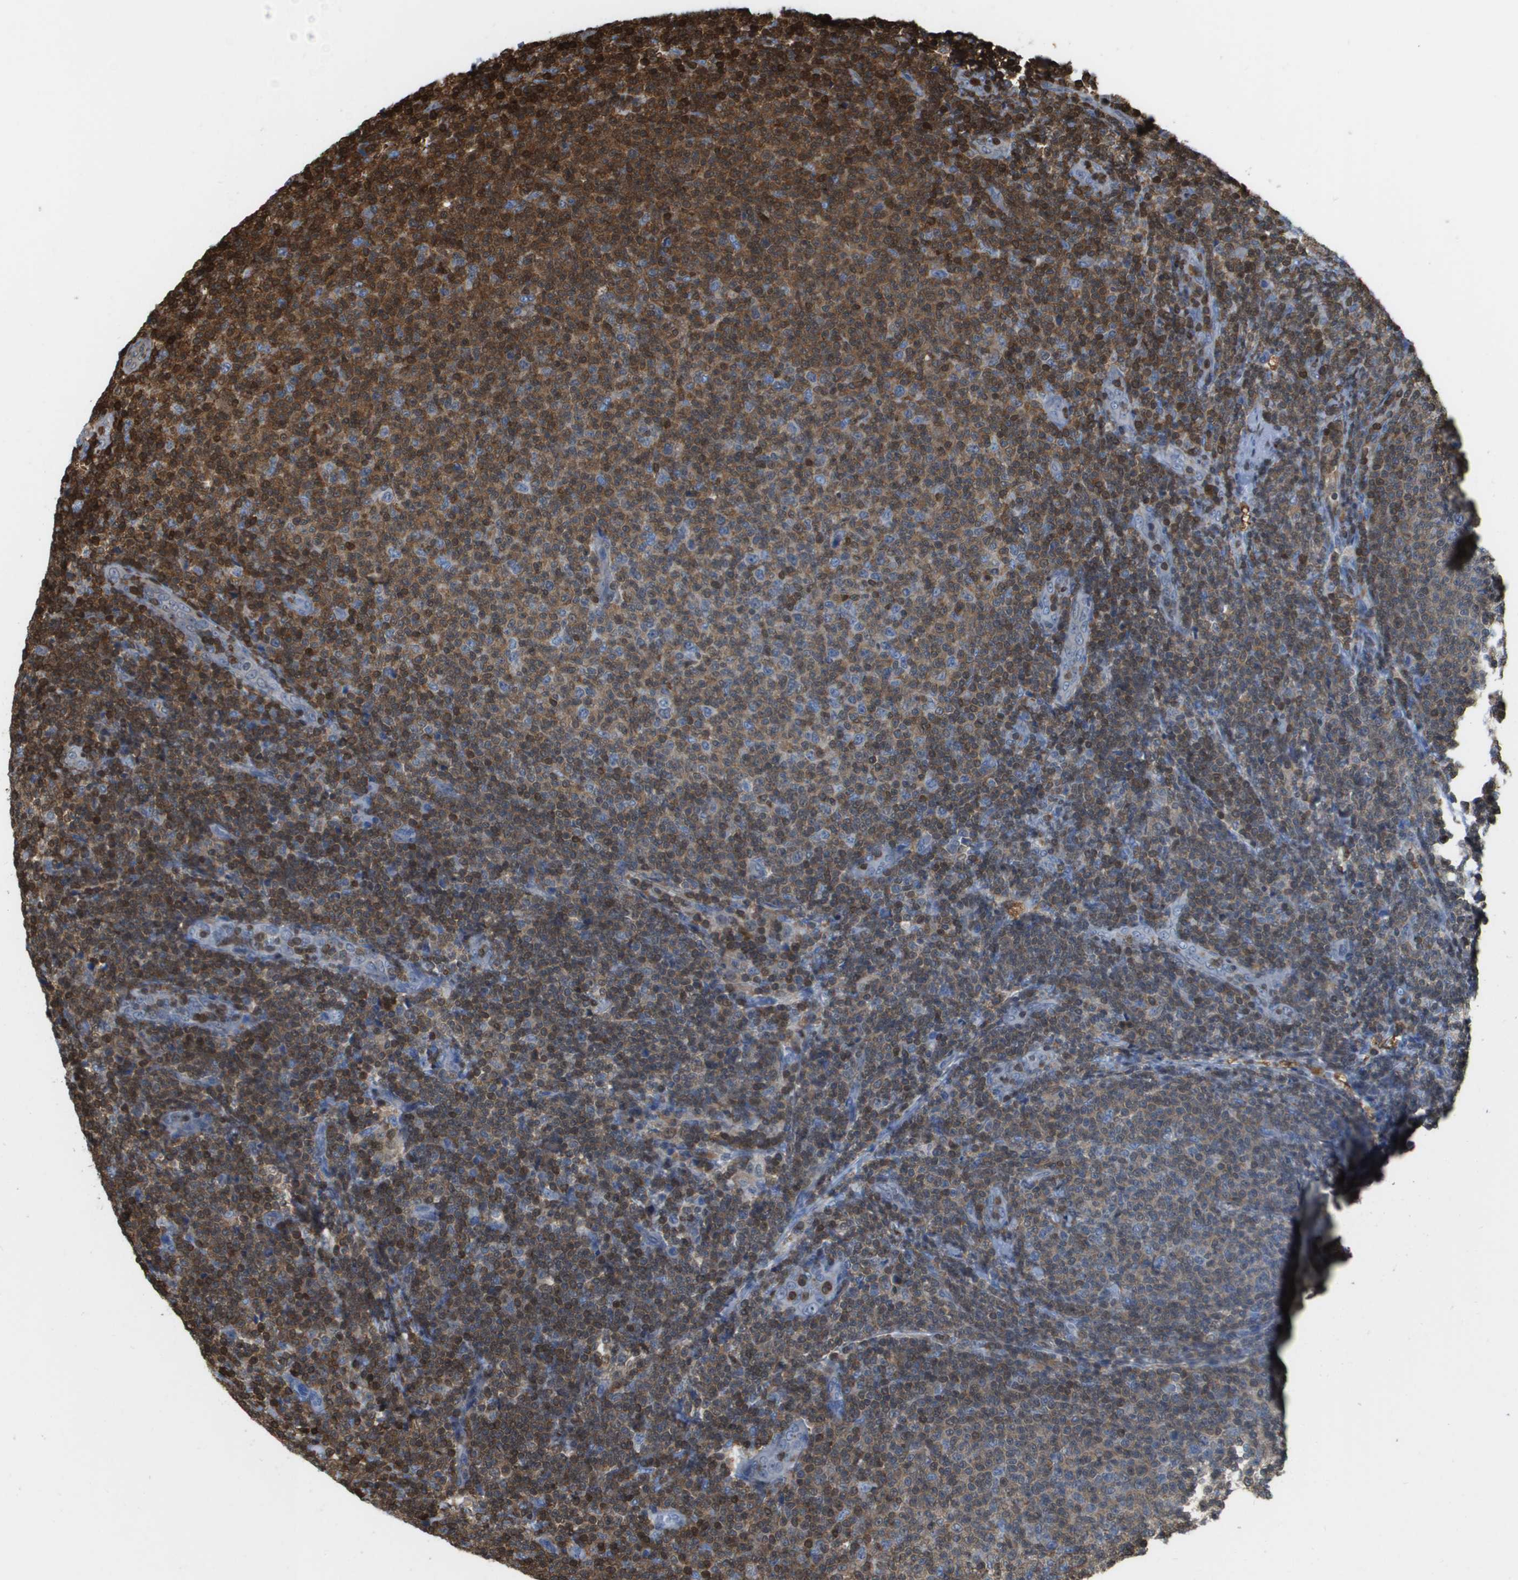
{"staining": {"intensity": "moderate", "quantity": ">75%", "location": "cytoplasmic/membranous"}, "tissue": "lymphoma", "cell_type": "Tumor cells", "image_type": "cancer", "snomed": [{"axis": "morphology", "description": "Malignant lymphoma, non-Hodgkin's type, Low grade"}, {"axis": "topography", "description": "Lymph node"}], "caption": "The photomicrograph demonstrates a brown stain indicating the presence of a protein in the cytoplasmic/membranous of tumor cells in lymphoma.", "gene": "DOCK5", "patient": {"sex": "male", "age": 66}}